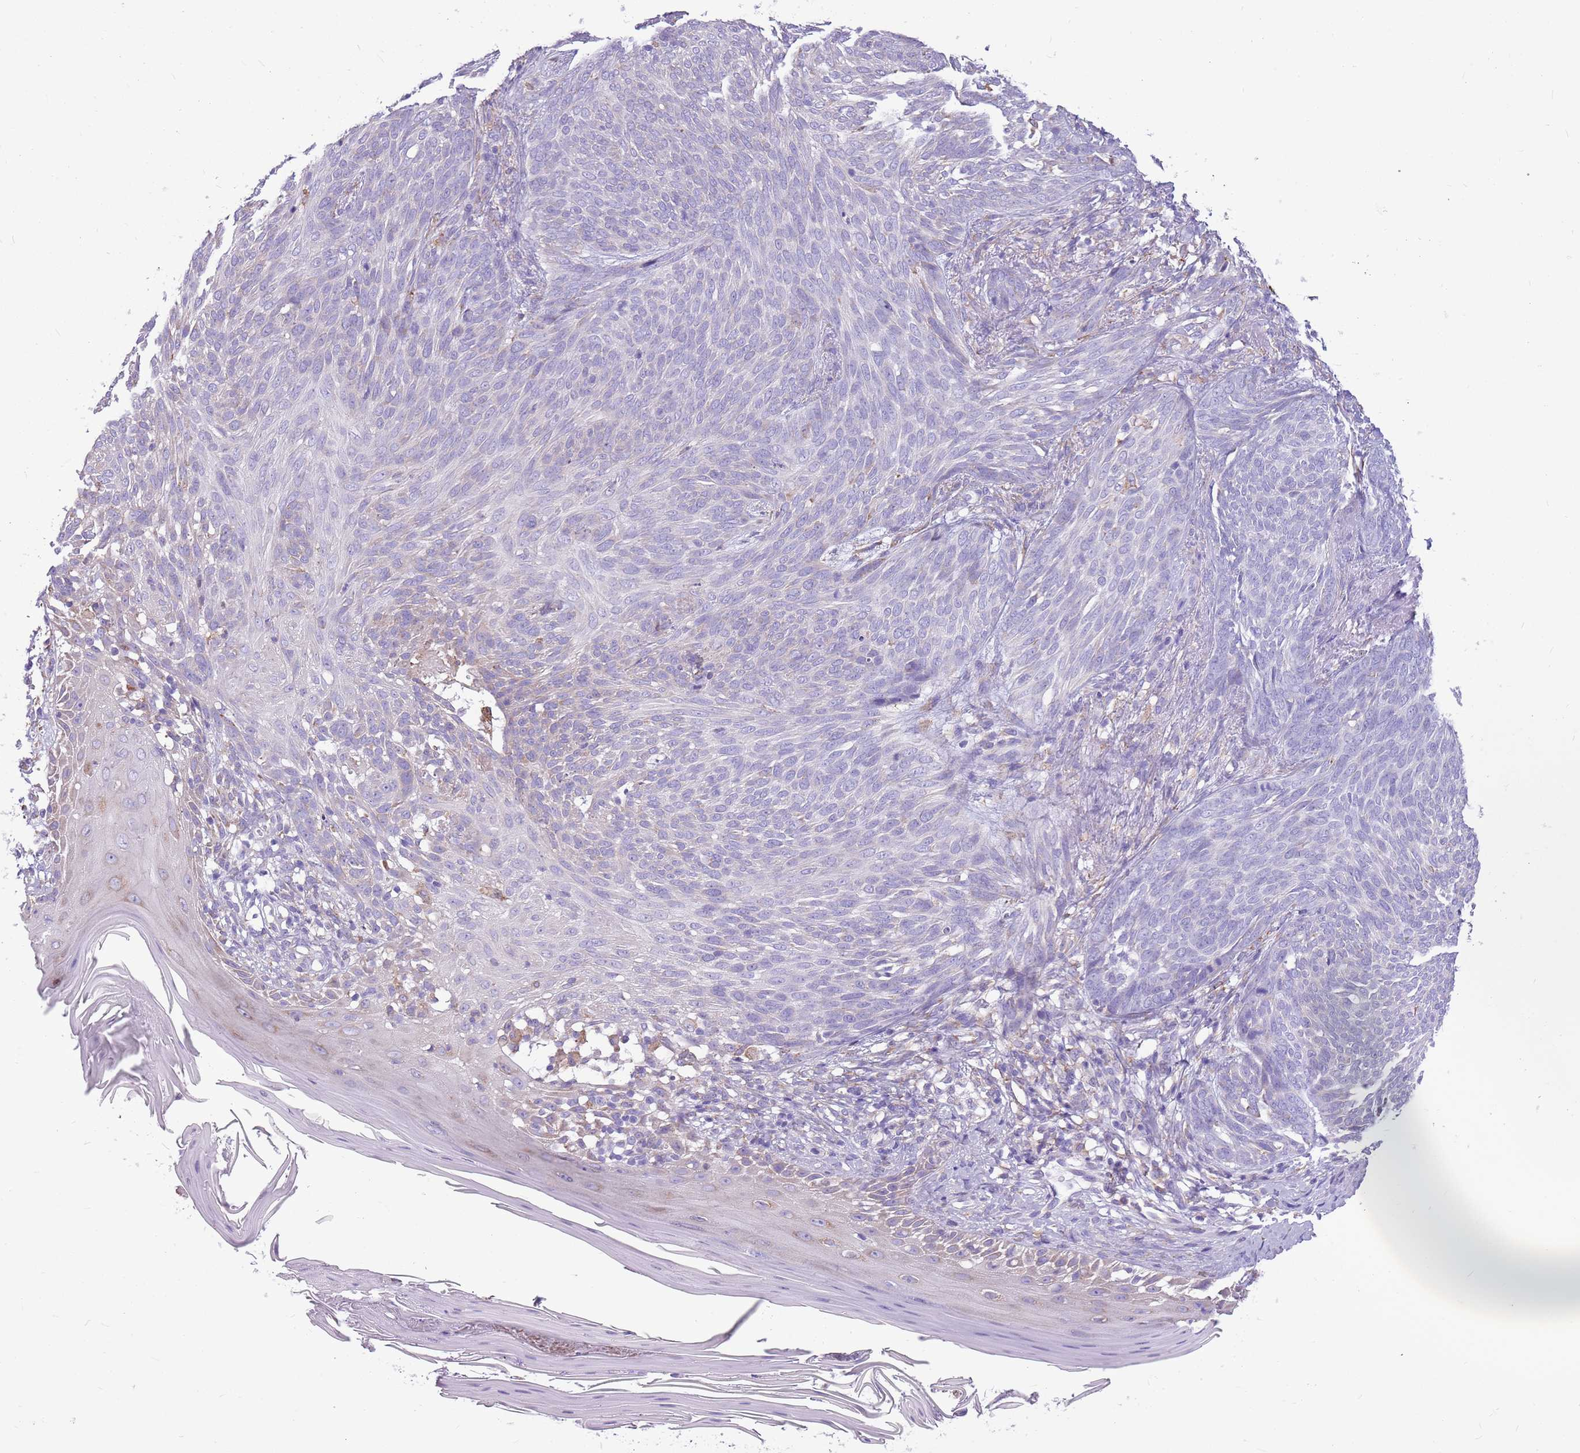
{"staining": {"intensity": "negative", "quantity": "none", "location": "none"}, "tissue": "skin cancer", "cell_type": "Tumor cells", "image_type": "cancer", "snomed": [{"axis": "morphology", "description": "Basal cell carcinoma"}, {"axis": "topography", "description": "Skin"}], "caption": "Immunohistochemistry of skin basal cell carcinoma exhibits no expression in tumor cells.", "gene": "KCTD19", "patient": {"sex": "female", "age": 86}}